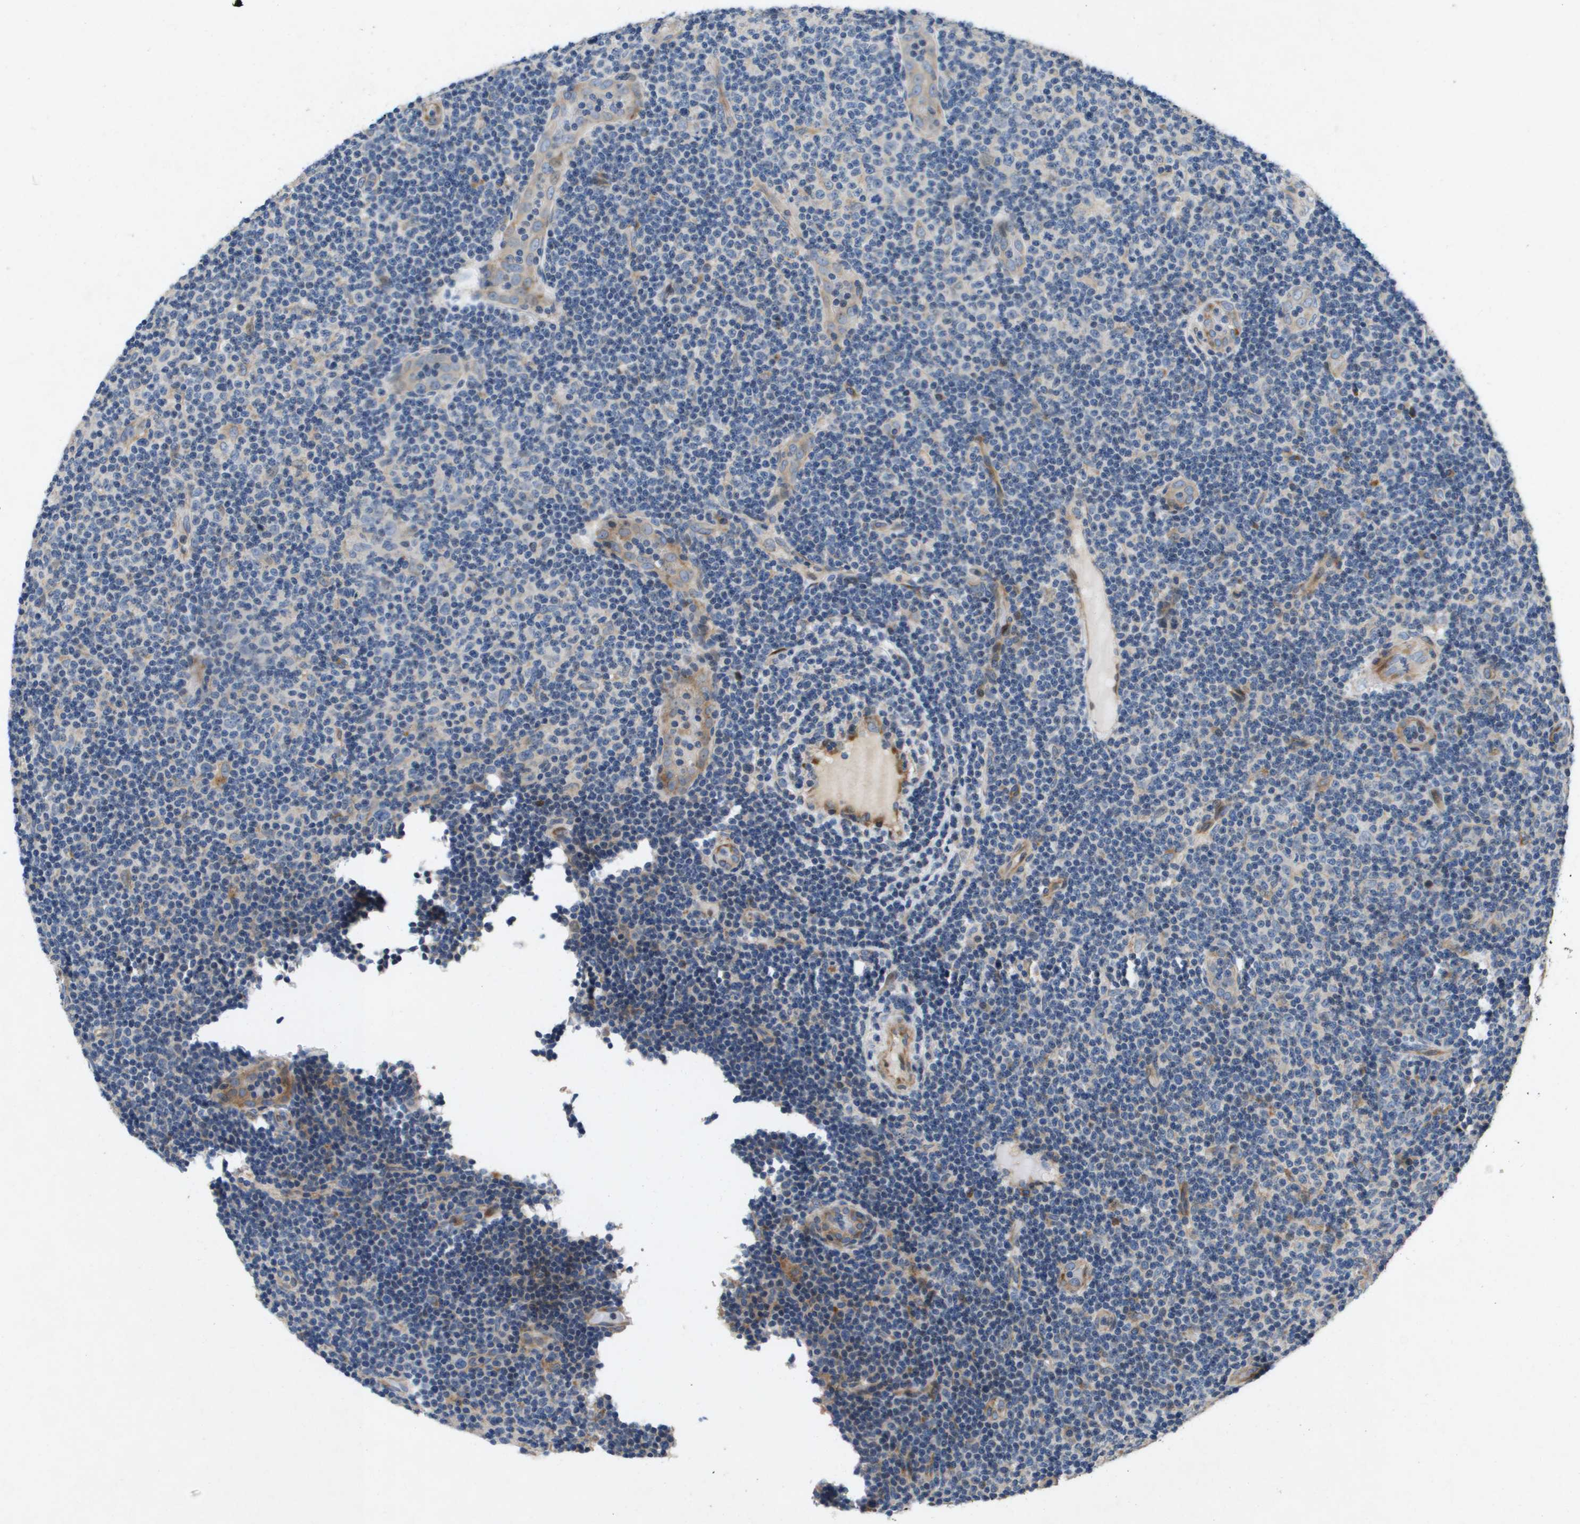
{"staining": {"intensity": "negative", "quantity": "none", "location": "none"}, "tissue": "lymphoma", "cell_type": "Tumor cells", "image_type": "cancer", "snomed": [{"axis": "morphology", "description": "Malignant lymphoma, non-Hodgkin's type, Low grade"}, {"axis": "topography", "description": "Lymph node"}], "caption": "This is an IHC histopathology image of human lymphoma. There is no expression in tumor cells.", "gene": "ENTPD2", "patient": {"sex": "male", "age": 83}}